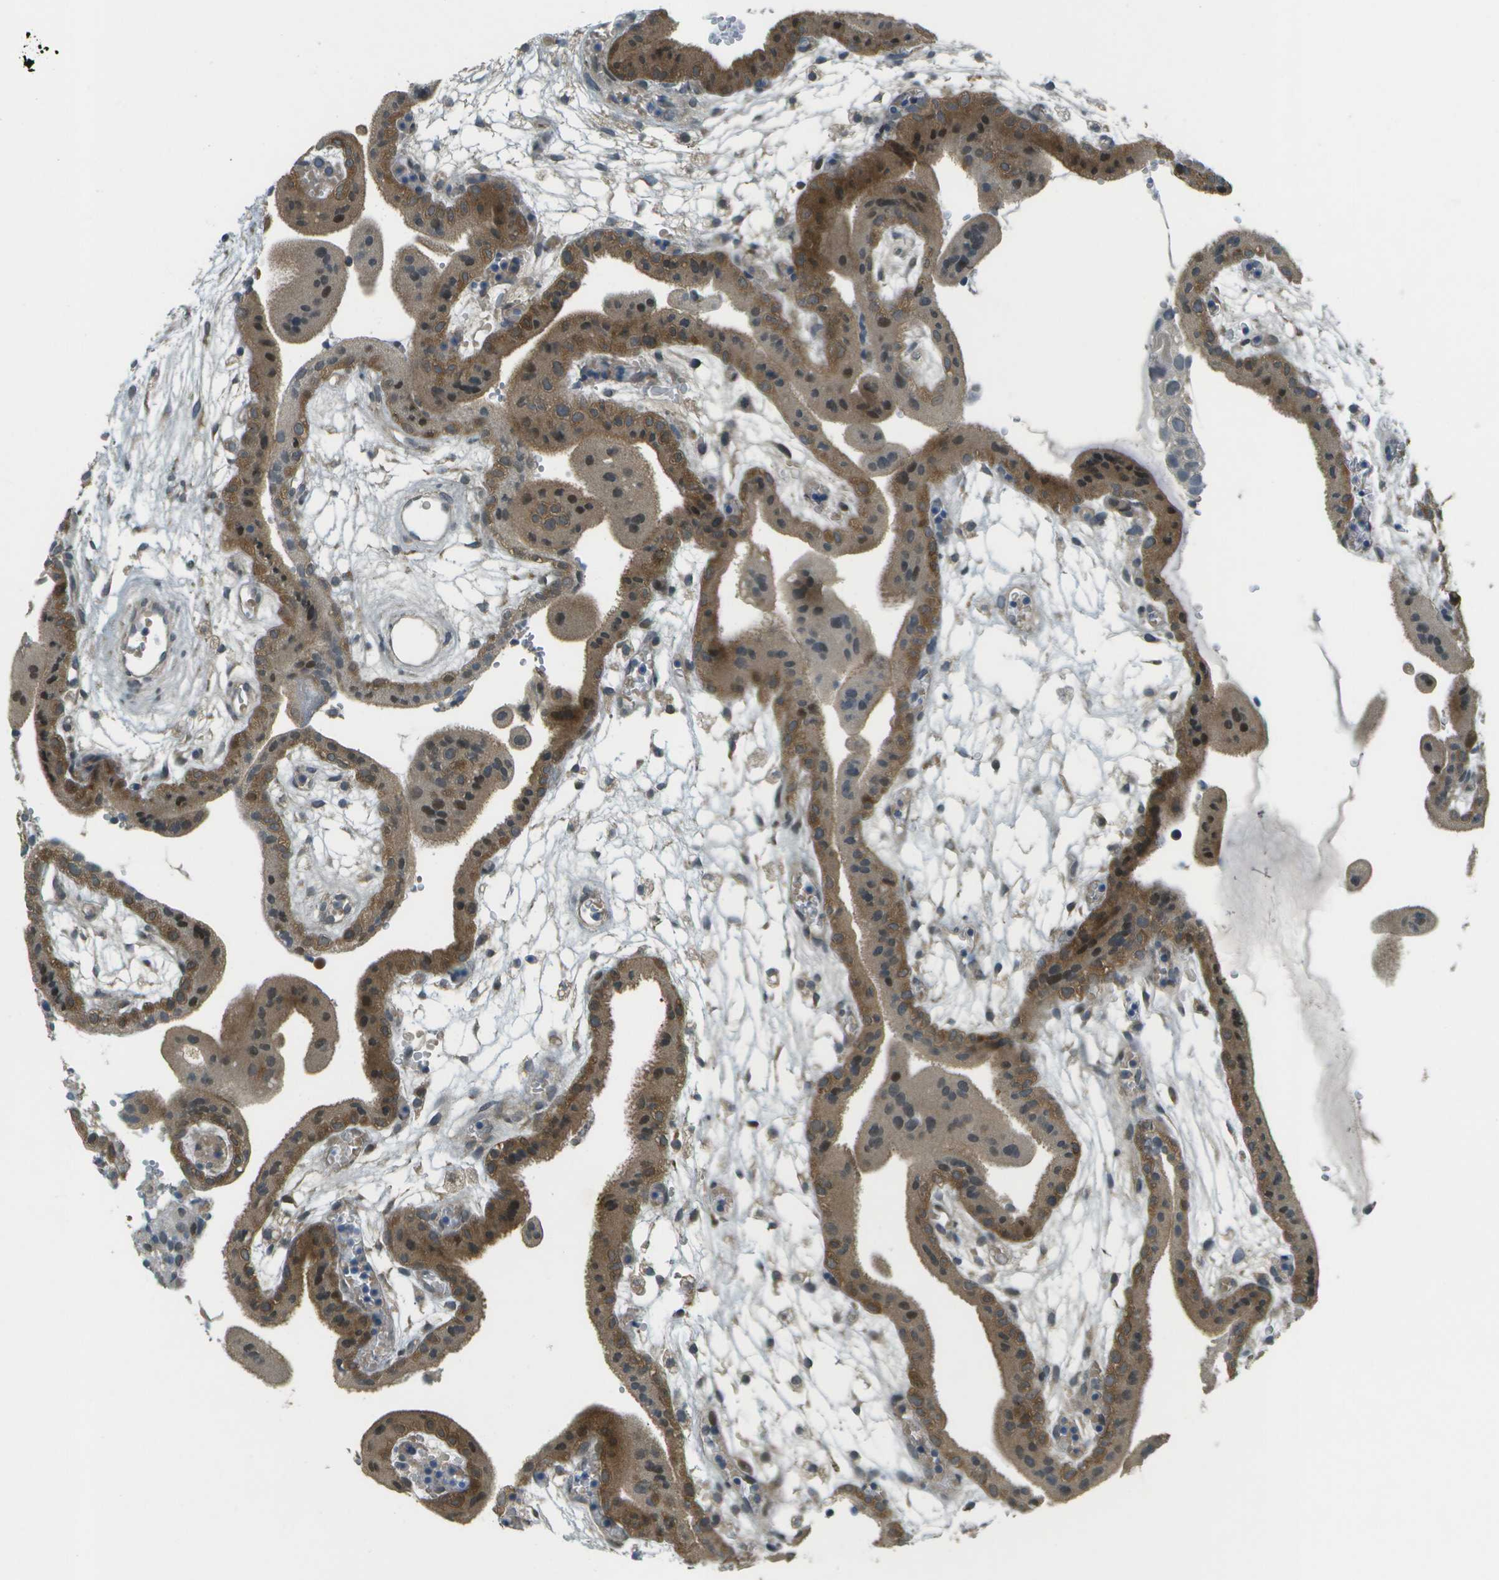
{"staining": {"intensity": "weak", "quantity": ">75%", "location": "cytoplasmic/membranous"}, "tissue": "placenta", "cell_type": "Decidual cells", "image_type": "normal", "snomed": [{"axis": "morphology", "description": "Normal tissue, NOS"}, {"axis": "topography", "description": "Placenta"}], "caption": "Brown immunohistochemical staining in benign placenta shows weak cytoplasmic/membranous positivity in about >75% of decidual cells. The staining is performed using DAB brown chromogen to label protein expression. The nuclei are counter-stained blue using hematoxylin.", "gene": "WNK2", "patient": {"sex": "female", "age": 18}}